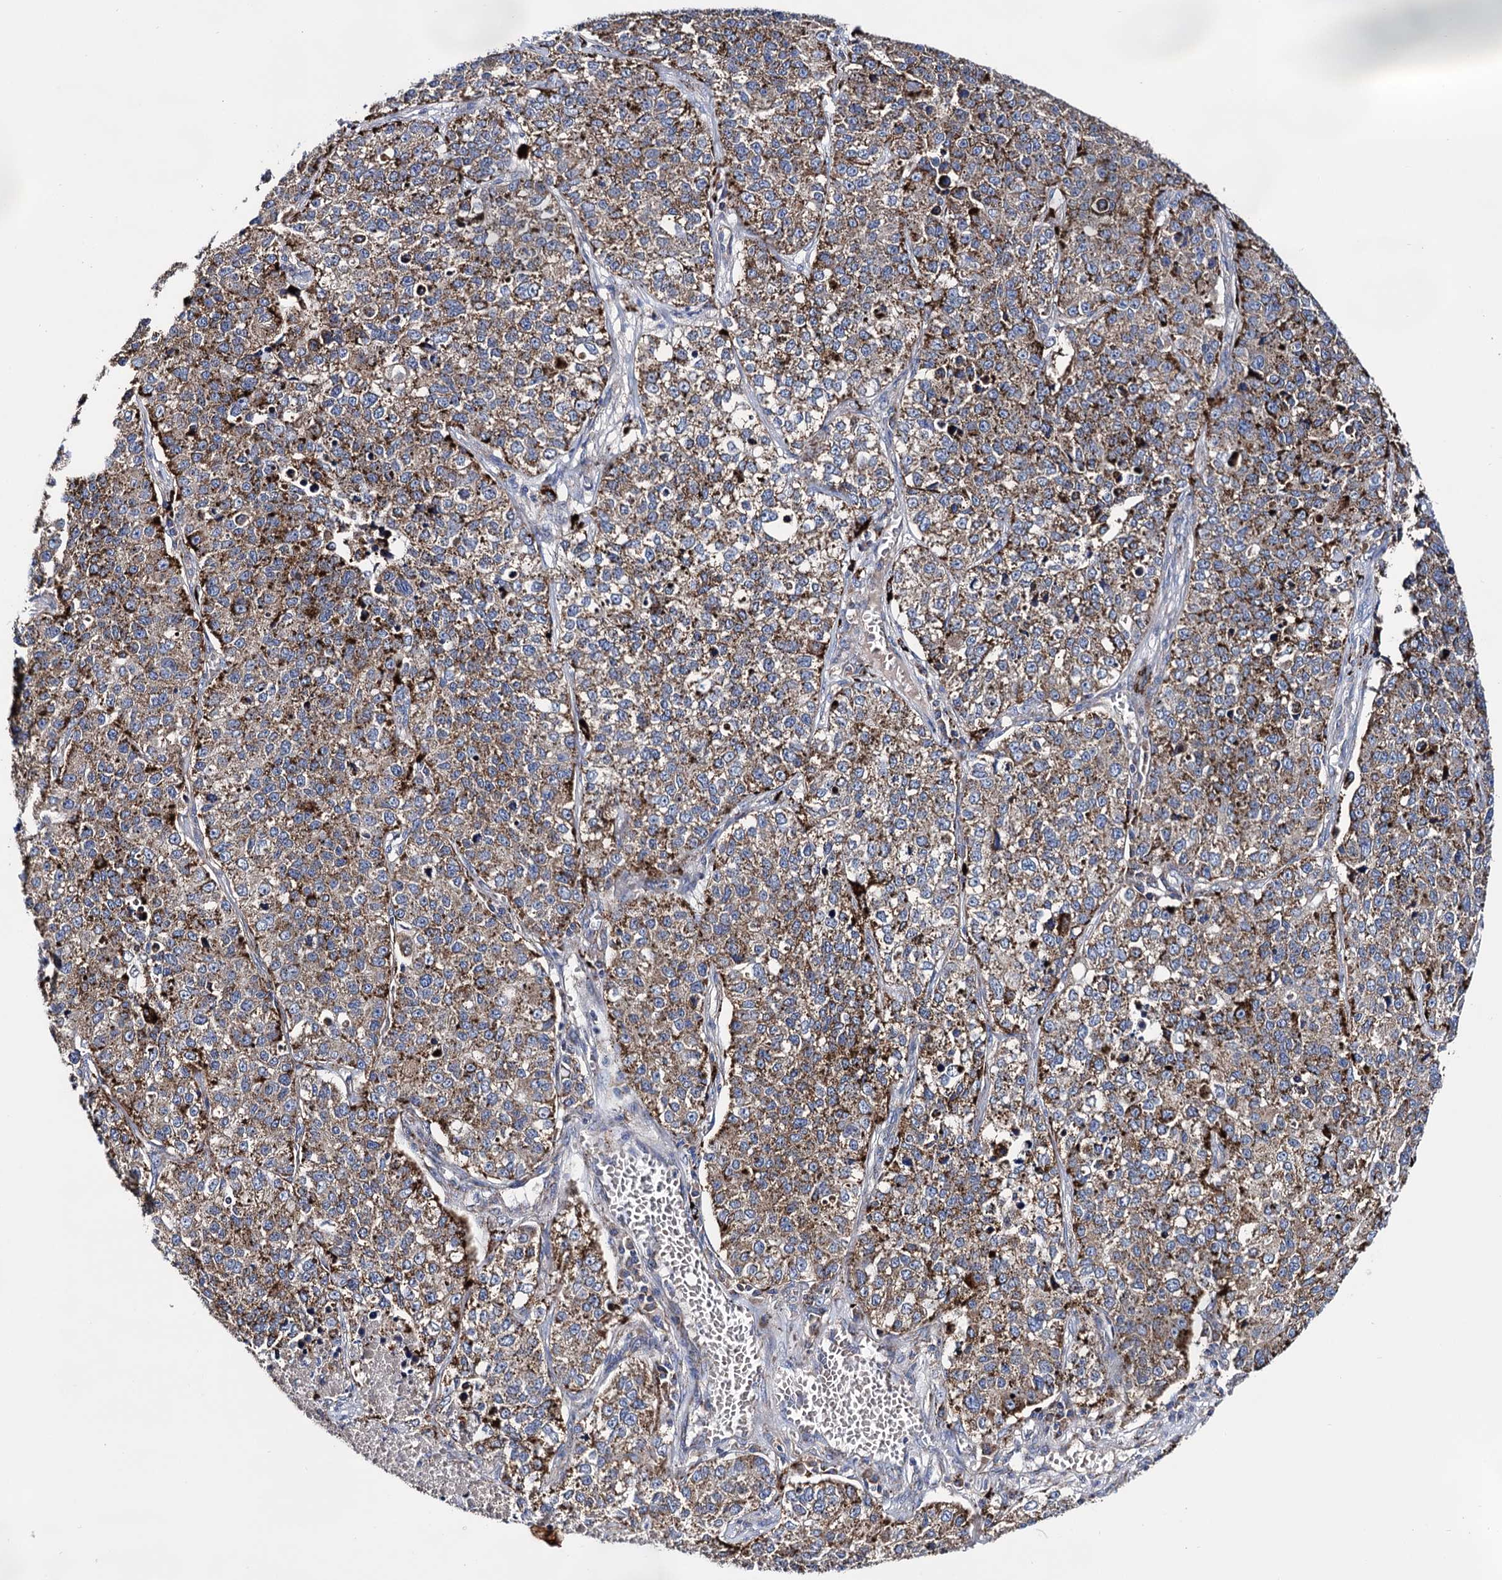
{"staining": {"intensity": "weak", "quantity": ">75%", "location": "cytoplasmic/membranous"}, "tissue": "lung cancer", "cell_type": "Tumor cells", "image_type": "cancer", "snomed": [{"axis": "morphology", "description": "Adenocarcinoma, NOS"}, {"axis": "topography", "description": "Lung"}], "caption": "A micrograph of lung cancer (adenocarcinoma) stained for a protein shows weak cytoplasmic/membranous brown staining in tumor cells. (DAB (3,3'-diaminobenzidine) = brown stain, brightfield microscopy at high magnification).", "gene": "IQCH", "patient": {"sex": "male", "age": 49}}